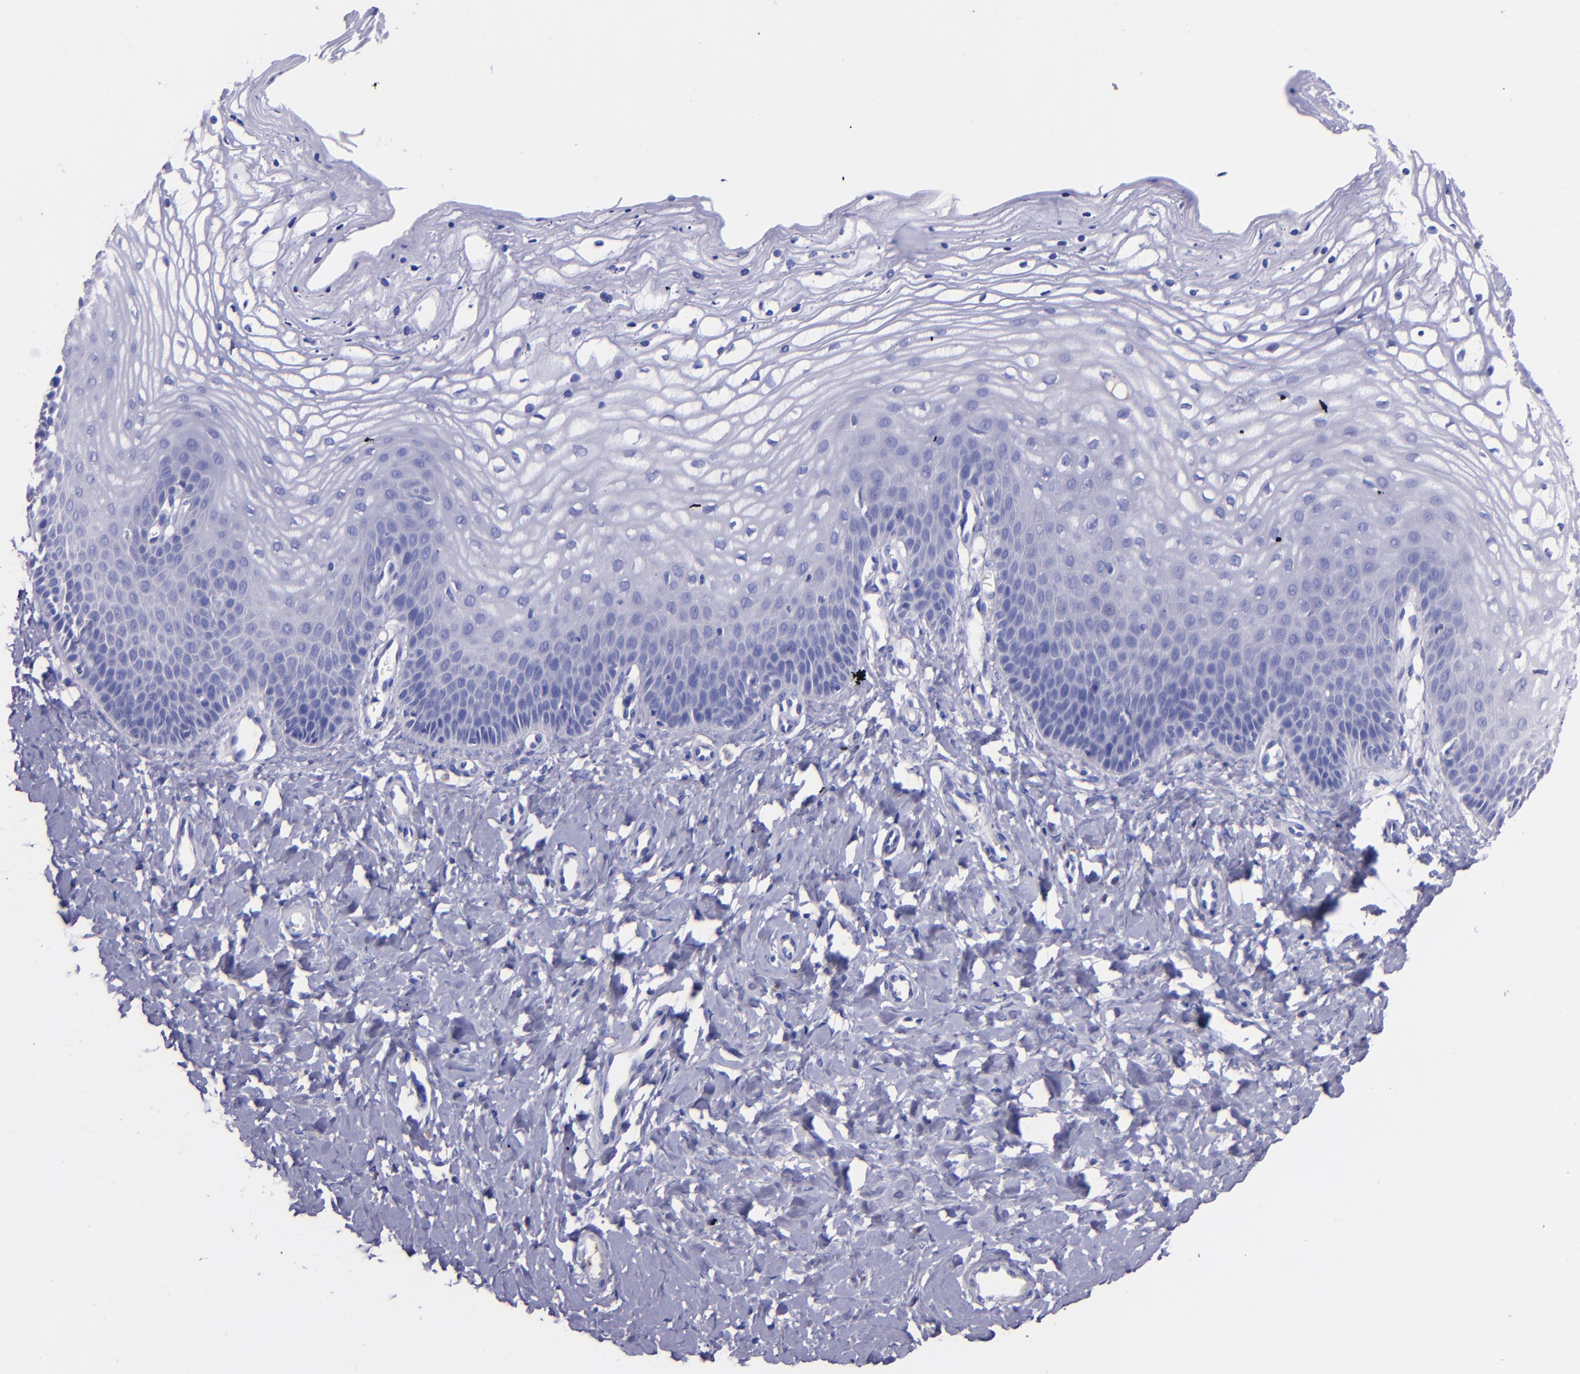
{"staining": {"intensity": "moderate", "quantity": "<25%", "location": "cytoplasmic/membranous"}, "tissue": "vagina", "cell_type": "Squamous epithelial cells", "image_type": "normal", "snomed": [{"axis": "morphology", "description": "Normal tissue, NOS"}, {"axis": "topography", "description": "Vagina"}], "caption": "Immunohistochemistry (IHC) of normal human vagina shows low levels of moderate cytoplasmic/membranous positivity in about <25% of squamous epithelial cells. The protein of interest is shown in brown color, while the nuclei are stained blue.", "gene": "KNG1", "patient": {"sex": "female", "age": 68}}